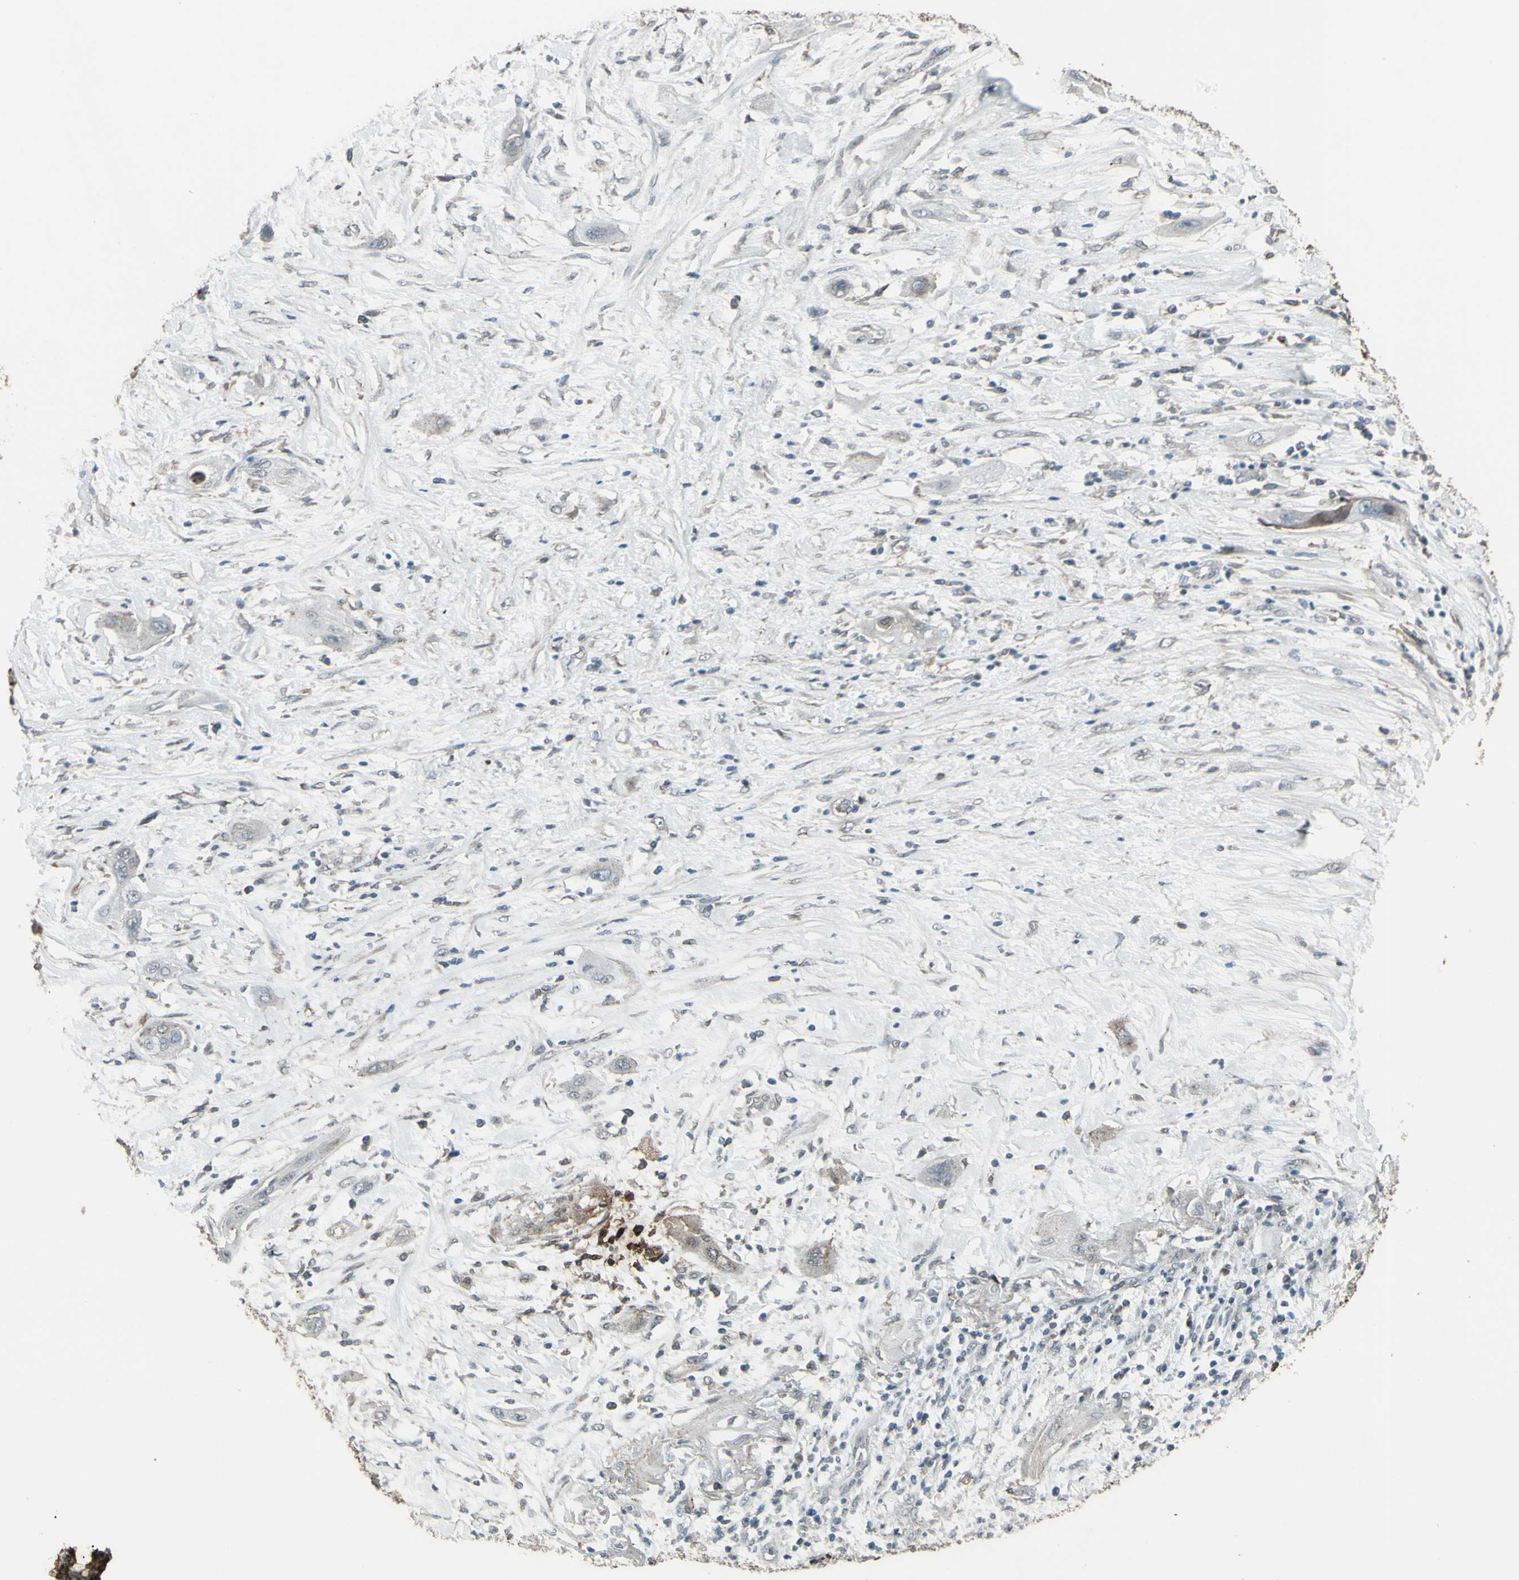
{"staining": {"intensity": "weak", "quantity": "<25%", "location": "cytoplasmic/membranous"}, "tissue": "lung cancer", "cell_type": "Tumor cells", "image_type": "cancer", "snomed": [{"axis": "morphology", "description": "Squamous cell carcinoma, NOS"}, {"axis": "topography", "description": "Lung"}], "caption": "This is an immunohistochemistry micrograph of lung cancer. There is no positivity in tumor cells.", "gene": "SMO", "patient": {"sex": "female", "age": 47}}